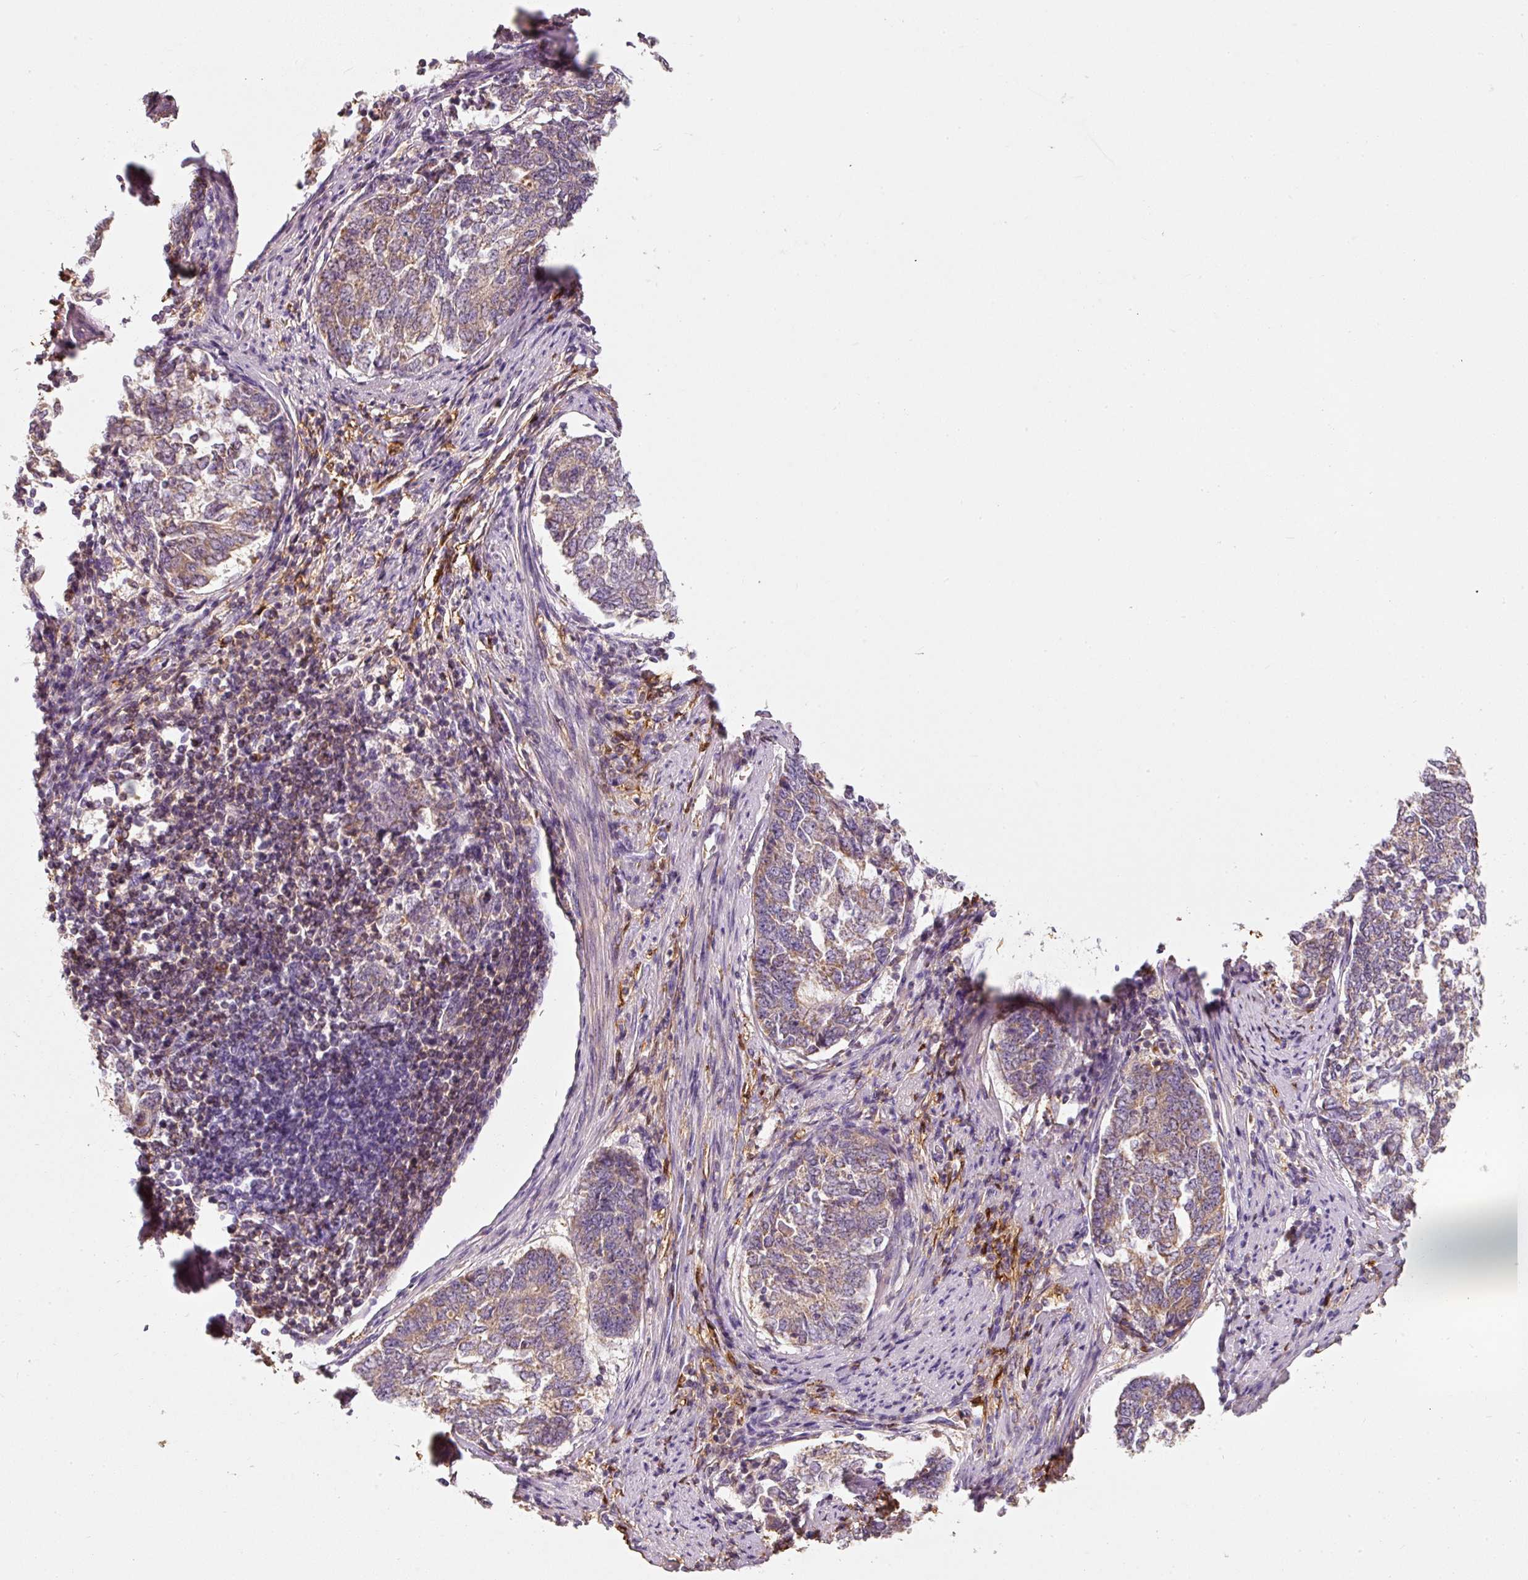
{"staining": {"intensity": "moderate", "quantity": ">75%", "location": "cytoplasmic/membranous"}, "tissue": "endometrial cancer", "cell_type": "Tumor cells", "image_type": "cancer", "snomed": [{"axis": "morphology", "description": "Adenocarcinoma, NOS"}, {"axis": "topography", "description": "Endometrium"}], "caption": "A medium amount of moderate cytoplasmic/membranous staining is appreciated in about >75% of tumor cells in endometrial cancer tissue.", "gene": "IQGAP2", "patient": {"sex": "female", "age": 80}}